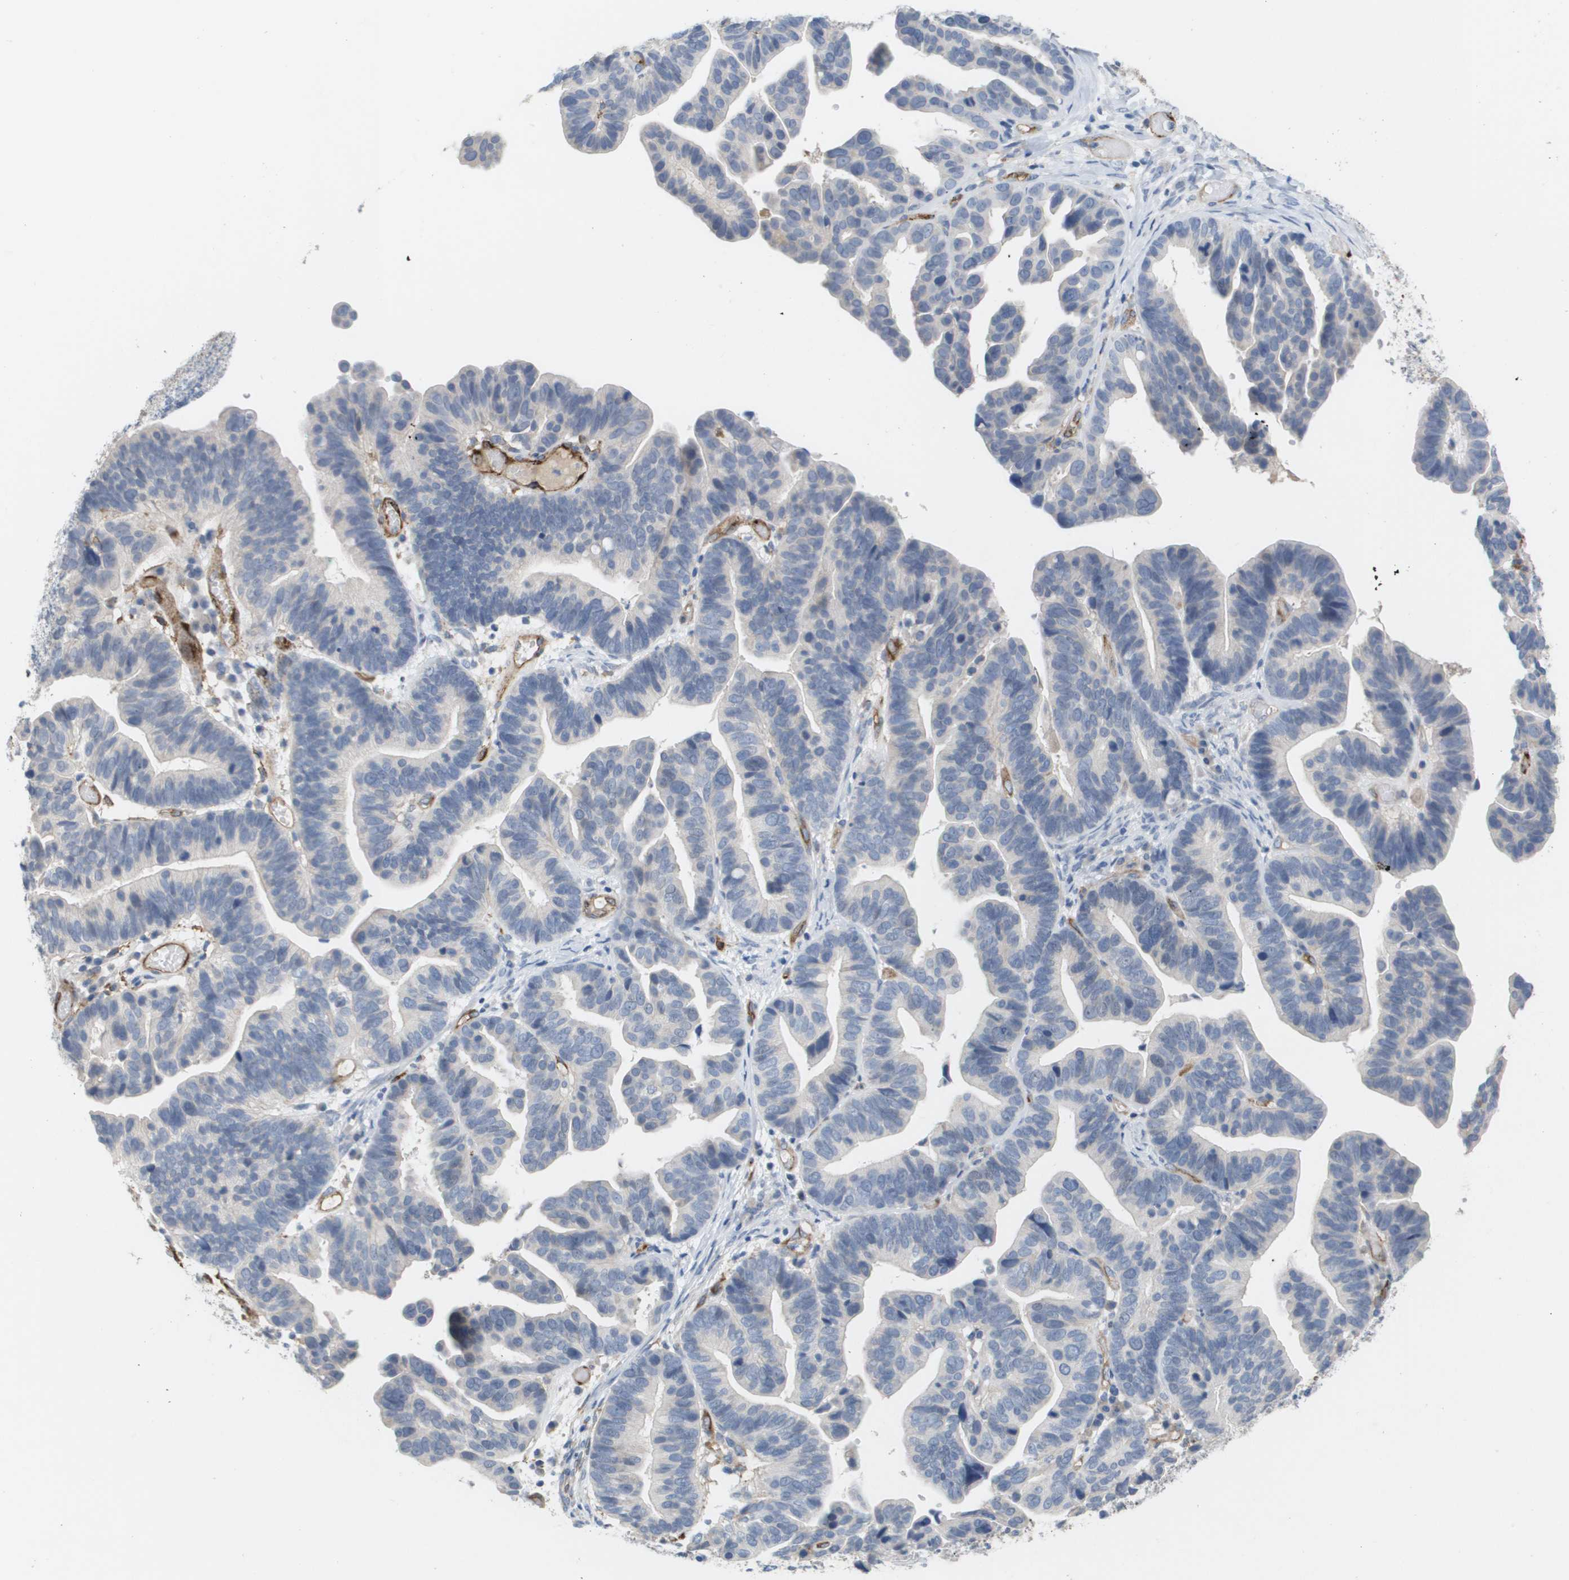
{"staining": {"intensity": "negative", "quantity": "none", "location": "none"}, "tissue": "ovarian cancer", "cell_type": "Tumor cells", "image_type": "cancer", "snomed": [{"axis": "morphology", "description": "Cystadenocarcinoma, serous, NOS"}, {"axis": "topography", "description": "Ovary"}], "caption": "High power microscopy image of an immunohistochemistry (IHC) histopathology image of ovarian cancer (serous cystadenocarcinoma), revealing no significant staining in tumor cells.", "gene": "ANGPT2", "patient": {"sex": "female", "age": 56}}